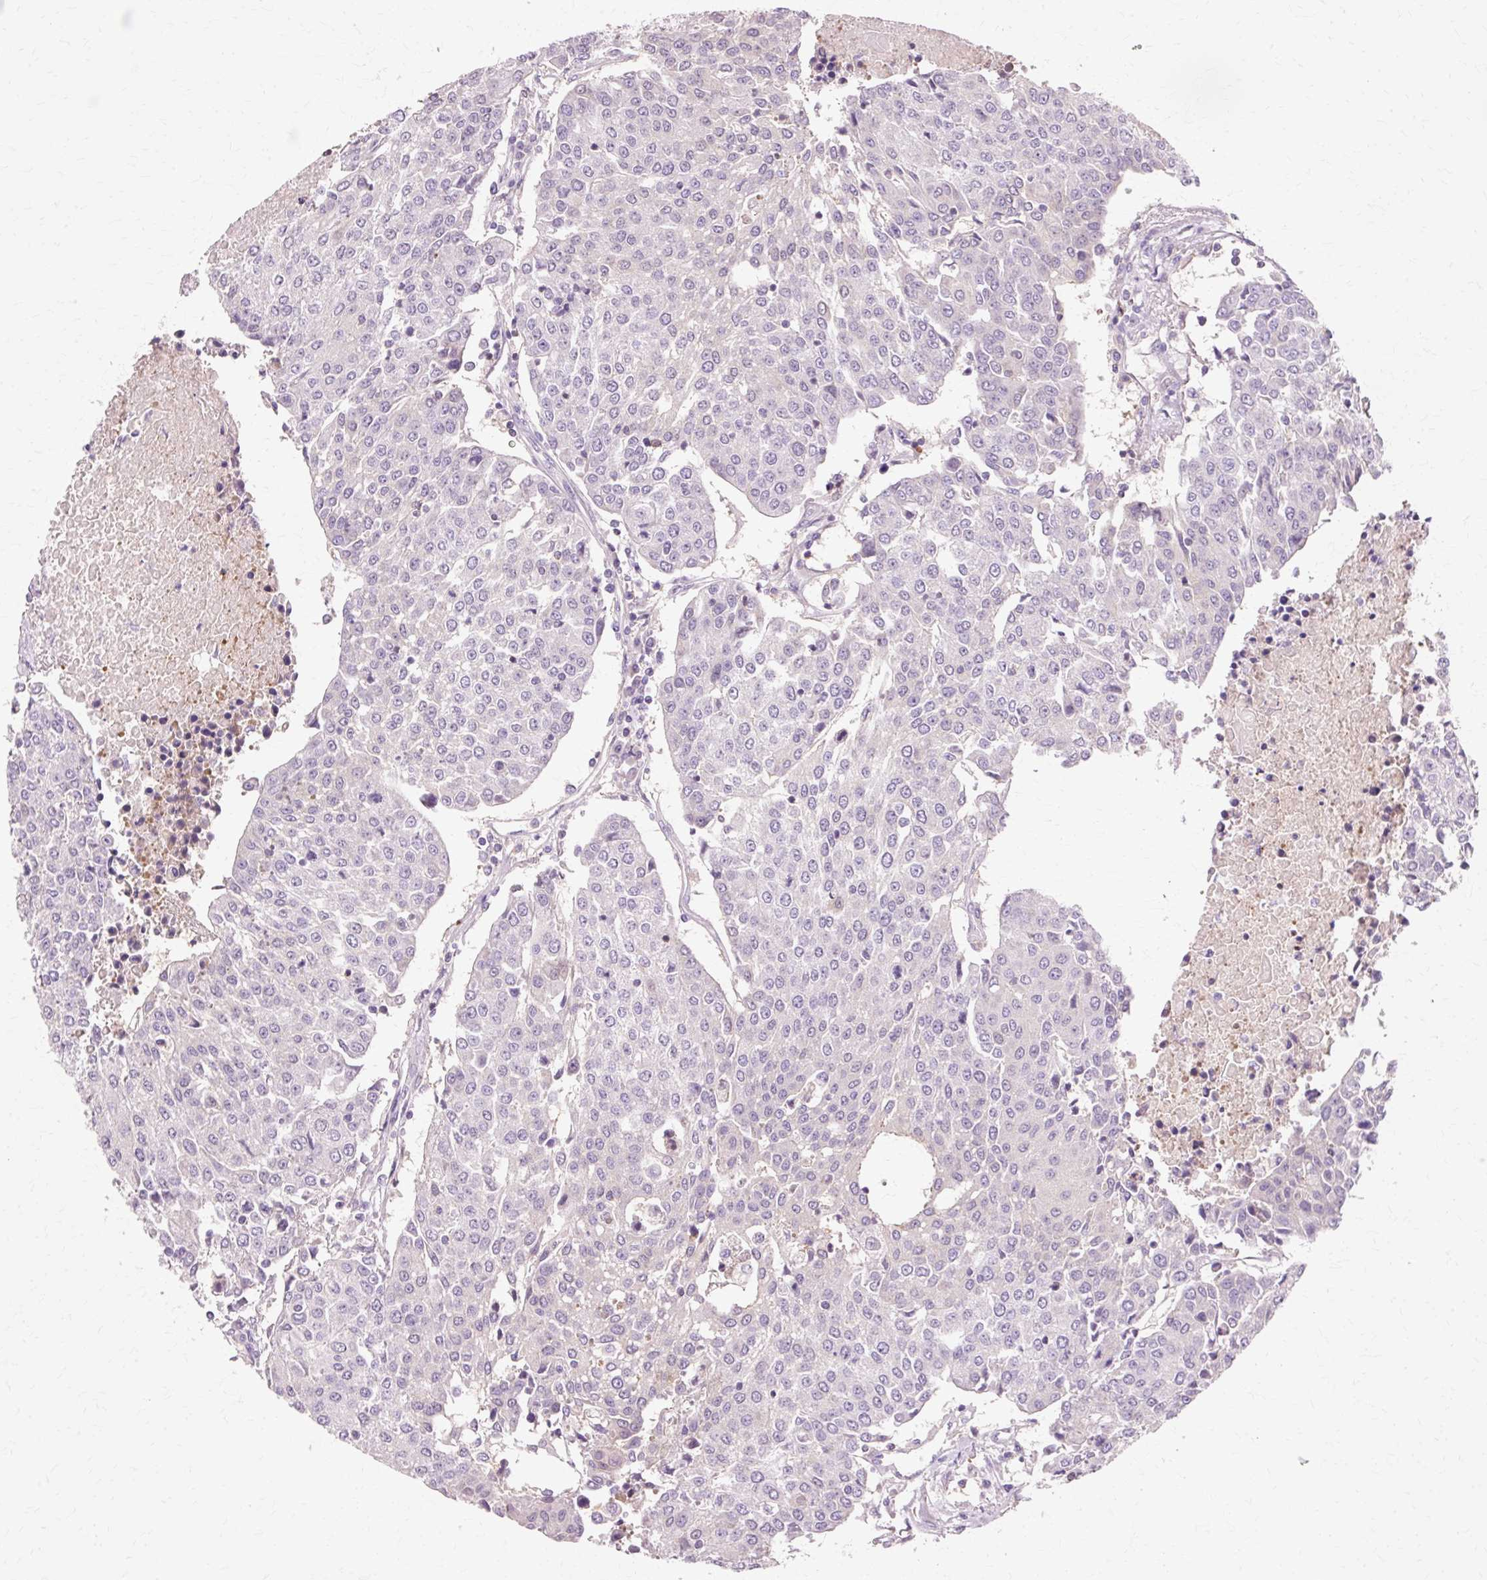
{"staining": {"intensity": "negative", "quantity": "none", "location": "none"}, "tissue": "urothelial cancer", "cell_type": "Tumor cells", "image_type": "cancer", "snomed": [{"axis": "morphology", "description": "Urothelial carcinoma, High grade"}, {"axis": "topography", "description": "Urinary bladder"}], "caption": "Tumor cells are negative for protein expression in human high-grade urothelial carcinoma.", "gene": "VN1R2", "patient": {"sex": "female", "age": 85}}